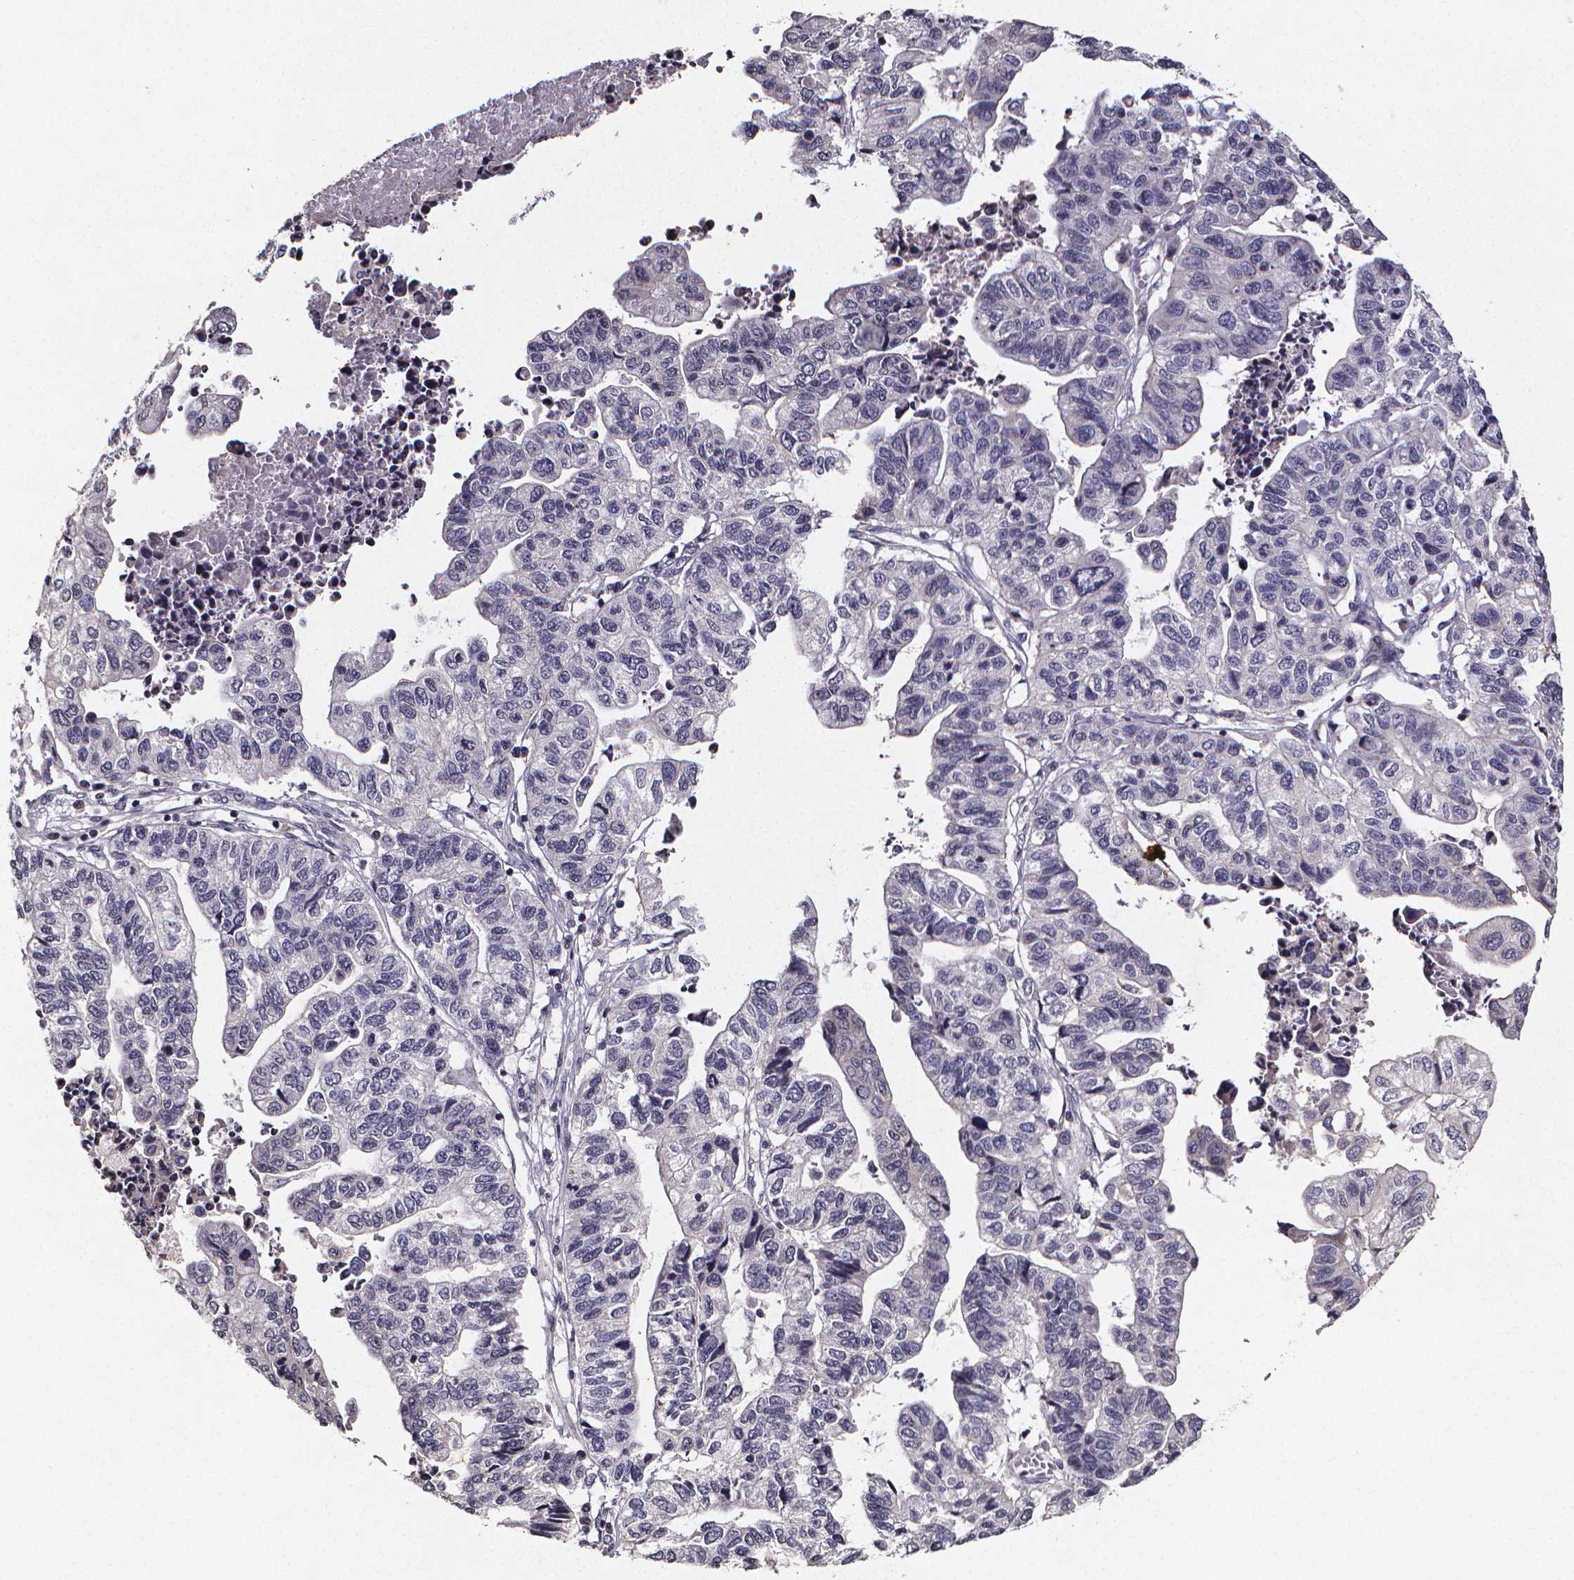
{"staining": {"intensity": "negative", "quantity": "none", "location": "none"}, "tissue": "stomach cancer", "cell_type": "Tumor cells", "image_type": "cancer", "snomed": [{"axis": "morphology", "description": "Adenocarcinoma, NOS"}, {"axis": "topography", "description": "Stomach, upper"}], "caption": "IHC histopathology image of stomach cancer (adenocarcinoma) stained for a protein (brown), which displays no staining in tumor cells.", "gene": "TP73", "patient": {"sex": "female", "age": 67}}